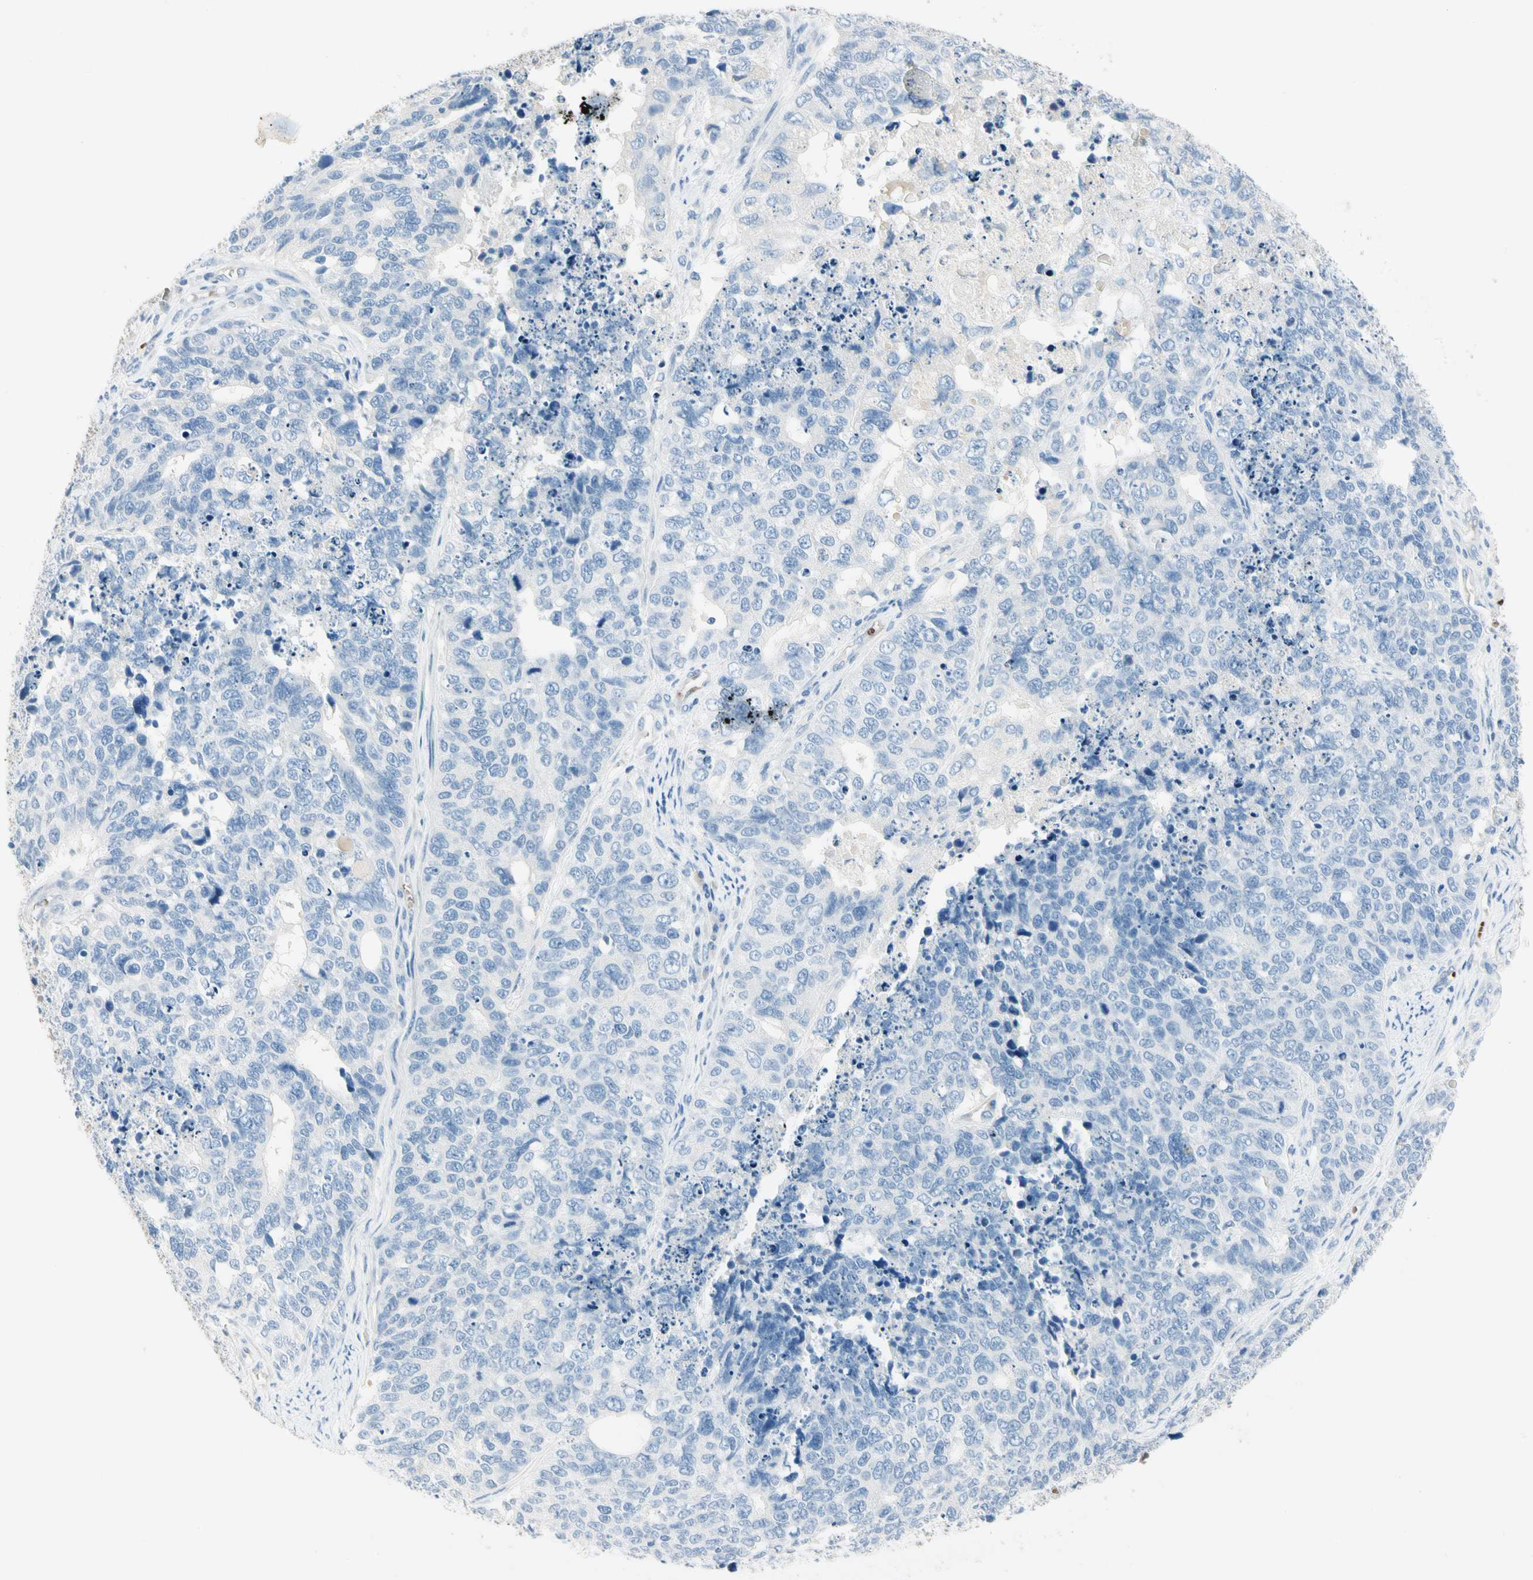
{"staining": {"intensity": "negative", "quantity": "none", "location": "none"}, "tissue": "cervical cancer", "cell_type": "Tumor cells", "image_type": "cancer", "snomed": [{"axis": "morphology", "description": "Squamous cell carcinoma, NOS"}, {"axis": "topography", "description": "Cervix"}], "caption": "This image is of cervical cancer (squamous cell carcinoma) stained with immunohistochemistry to label a protein in brown with the nuclei are counter-stained blue. There is no positivity in tumor cells.", "gene": "CA1", "patient": {"sex": "female", "age": 63}}